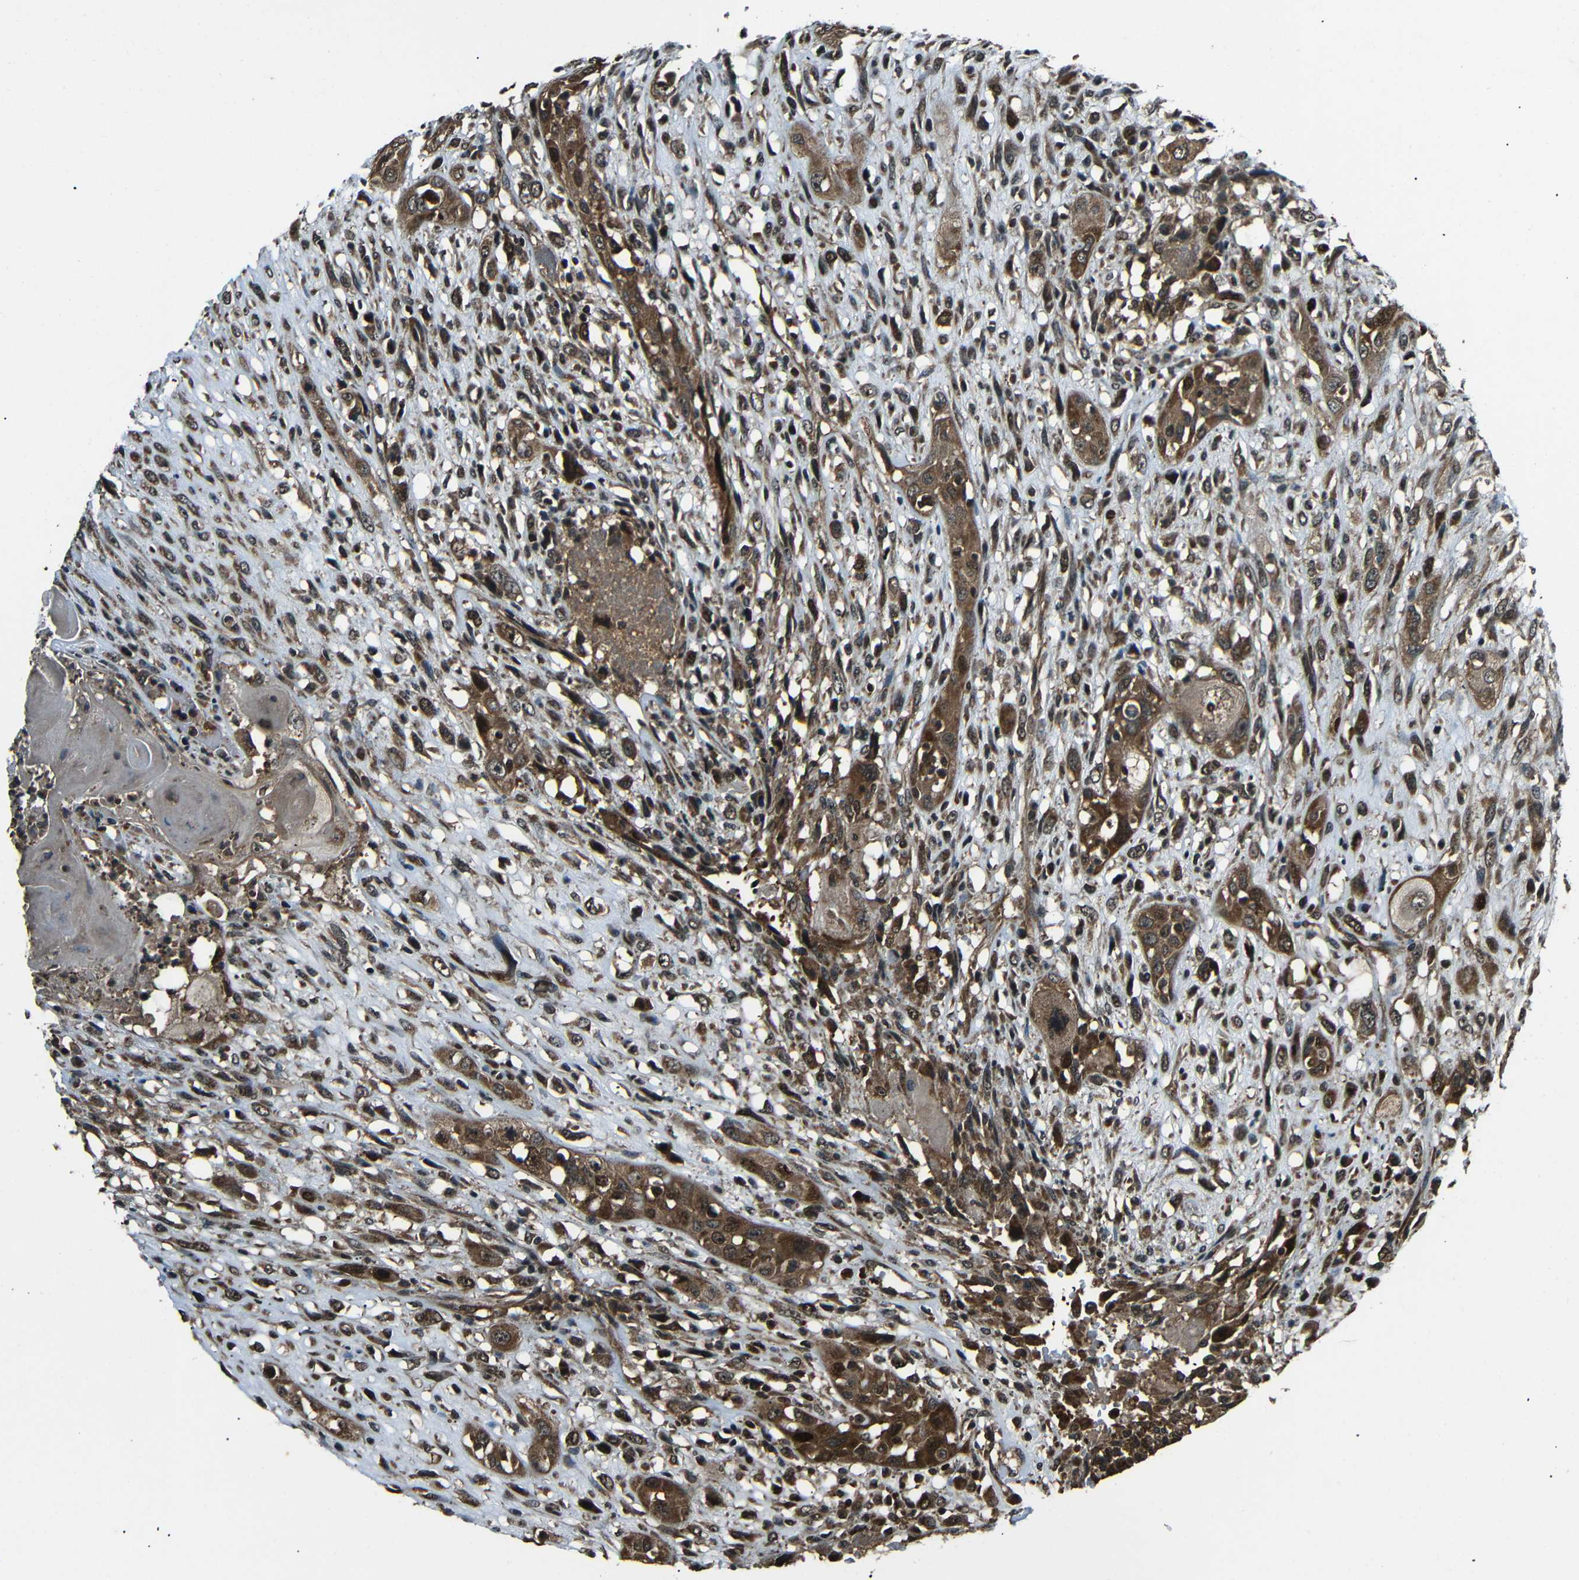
{"staining": {"intensity": "strong", "quantity": ">75%", "location": "cytoplasmic/membranous,nuclear"}, "tissue": "head and neck cancer", "cell_type": "Tumor cells", "image_type": "cancer", "snomed": [{"axis": "morphology", "description": "Necrosis, NOS"}, {"axis": "morphology", "description": "Neoplasm, malignant, NOS"}, {"axis": "topography", "description": "Salivary gland"}, {"axis": "topography", "description": "Head-Neck"}], "caption": "This is a histology image of immunohistochemistry staining of head and neck neoplasm (malignant), which shows strong positivity in the cytoplasmic/membranous and nuclear of tumor cells.", "gene": "PLK2", "patient": {"sex": "male", "age": 43}}